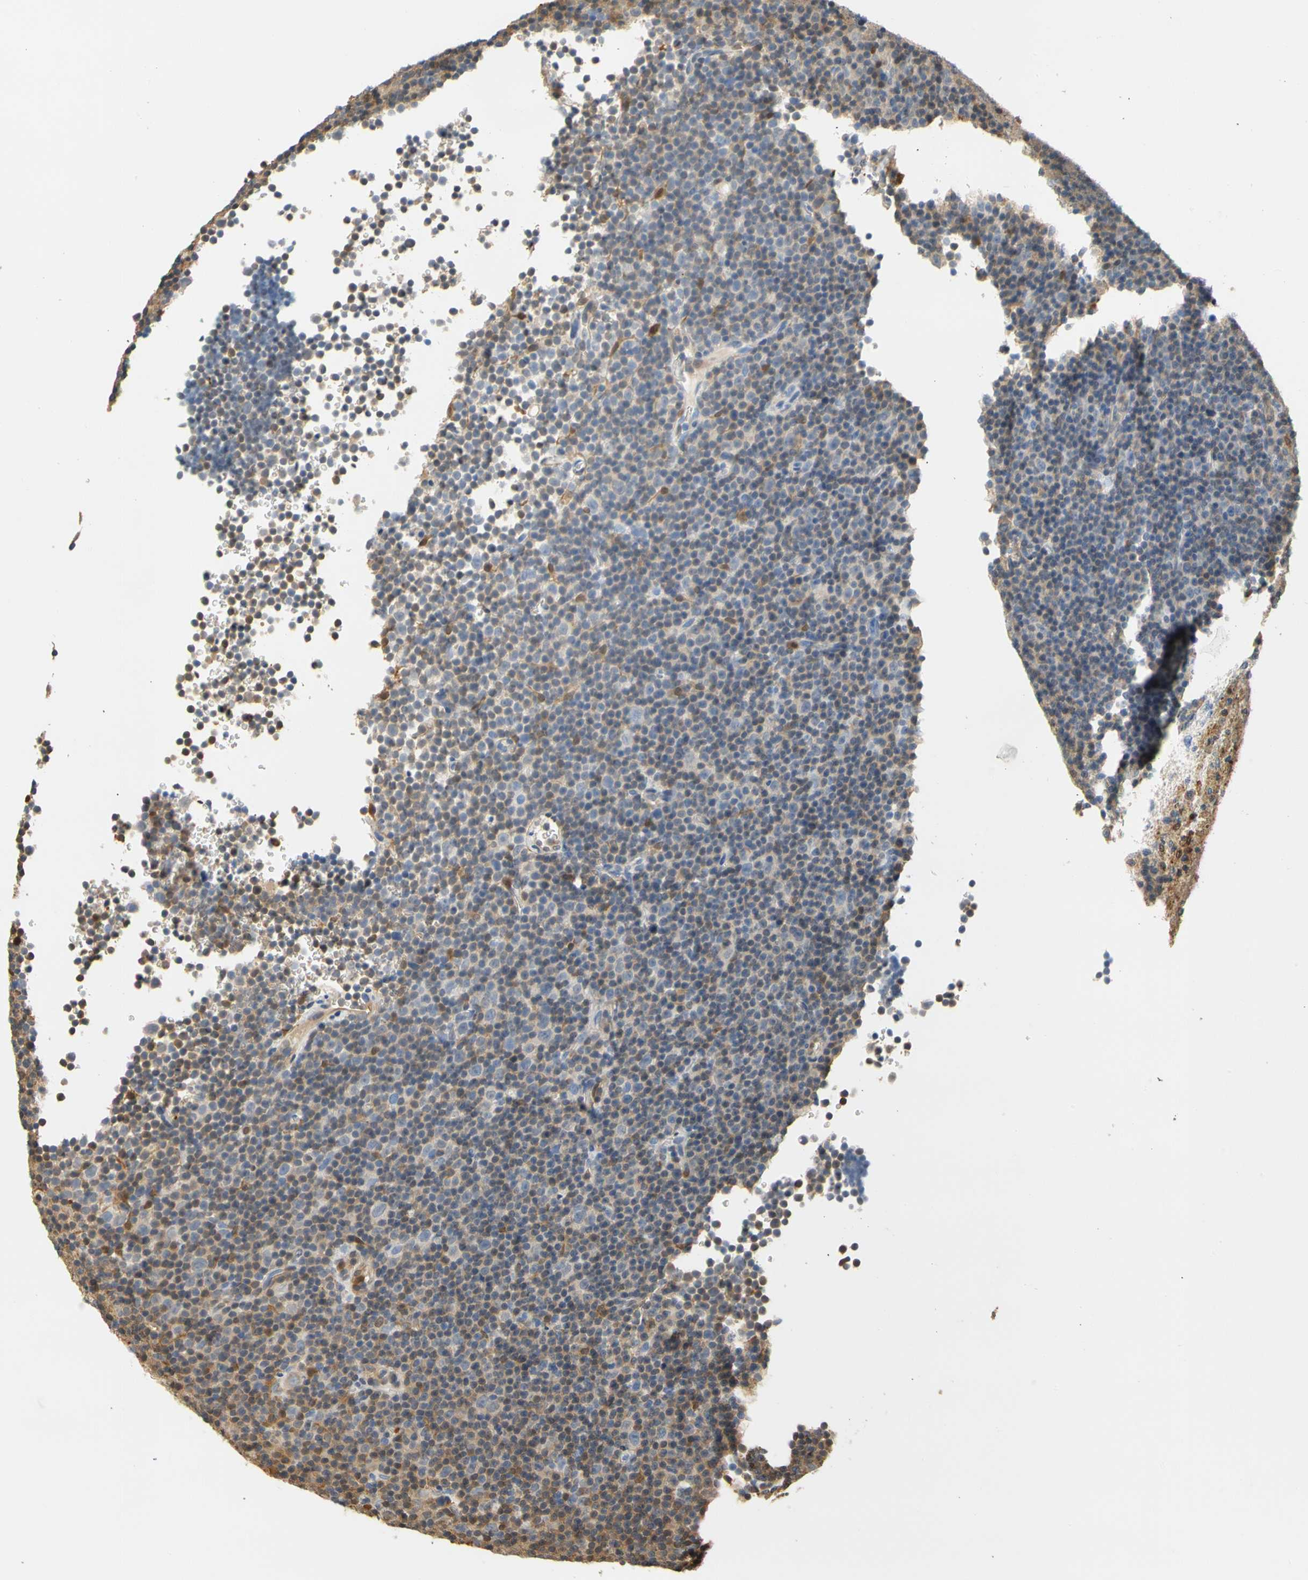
{"staining": {"intensity": "weak", "quantity": "25%-75%", "location": "cytoplasmic/membranous"}, "tissue": "lymphoma", "cell_type": "Tumor cells", "image_type": "cancer", "snomed": [{"axis": "morphology", "description": "Malignant lymphoma, non-Hodgkin's type, Low grade"}, {"axis": "topography", "description": "Lymph node"}], "caption": "IHC staining of low-grade malignant lymphoma, non-Hodgkin's type, which reveals low levels of weak cytoplasmic/membranous expression in approximately 25%-75% of tumor cells indicating weak cytoplasmic/membranous protein expression. The staining was performed using DAB (3,3'-diaminobenzidine) (brown) for protein detection and nuclei were counterstained in hematoxylin (blue).", "gene": "S100A6", "patient": {"sex": "female", "age": 67}}